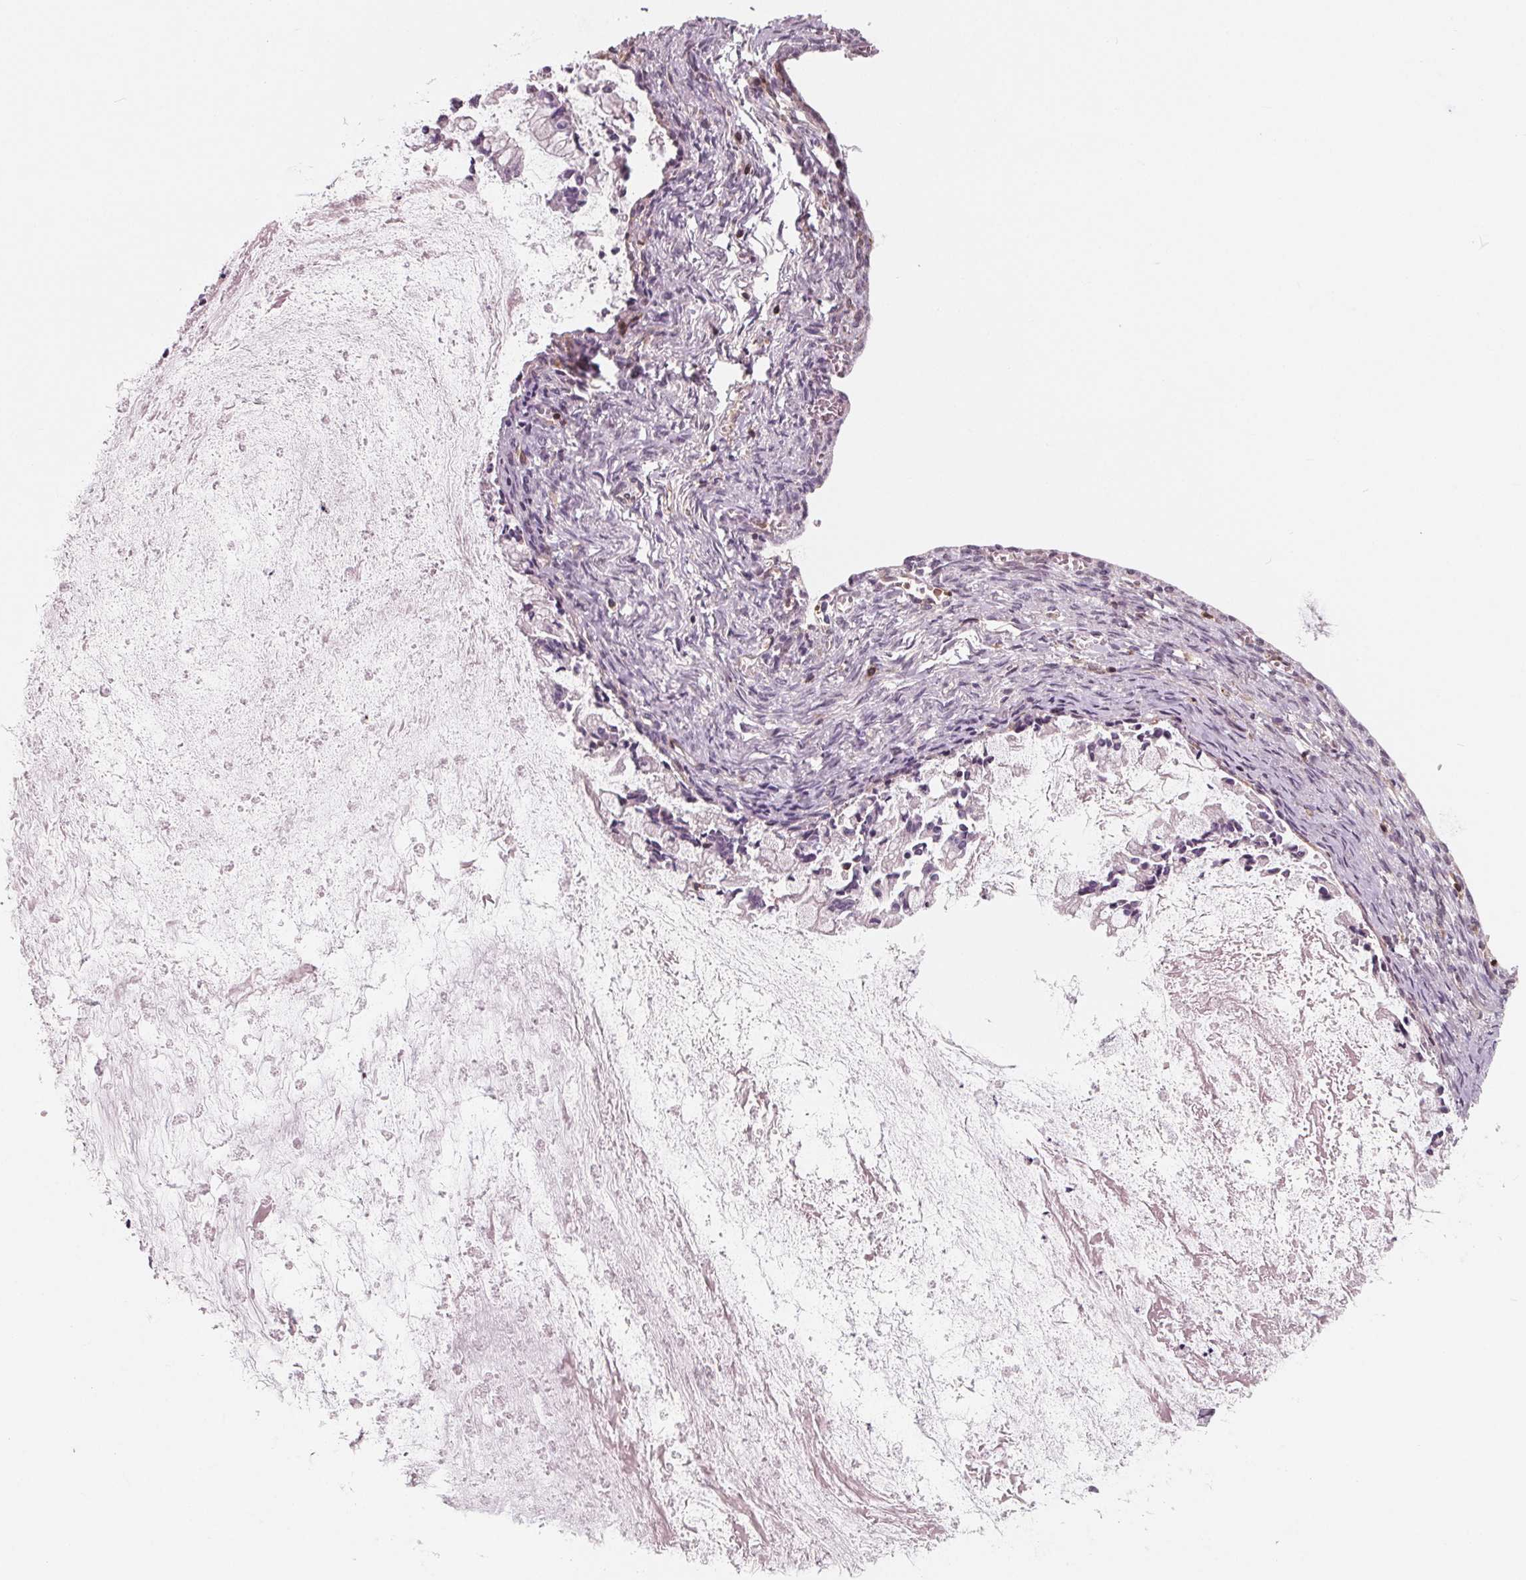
{"staining": {"intensity": "negative", "quantity": "none", "location": "none"}, "tissue": "ovarian cancer", "cell_type": "Tumor cells", "image_type": "cancer", "snomed": [{"axis": "morphology", "description": "Cystadenocarcinoma, mucinous, NOS"}, {"axis": "topography", "description": "Ovary"}], "caption": "This is an immunohistochemistry histopathology image of ovarian mucinous cystadenocarcinoma. There is no staining in tumor cells.", "gene": "ARHGAP25", "patient": {"sex": "female", "age": 67}}